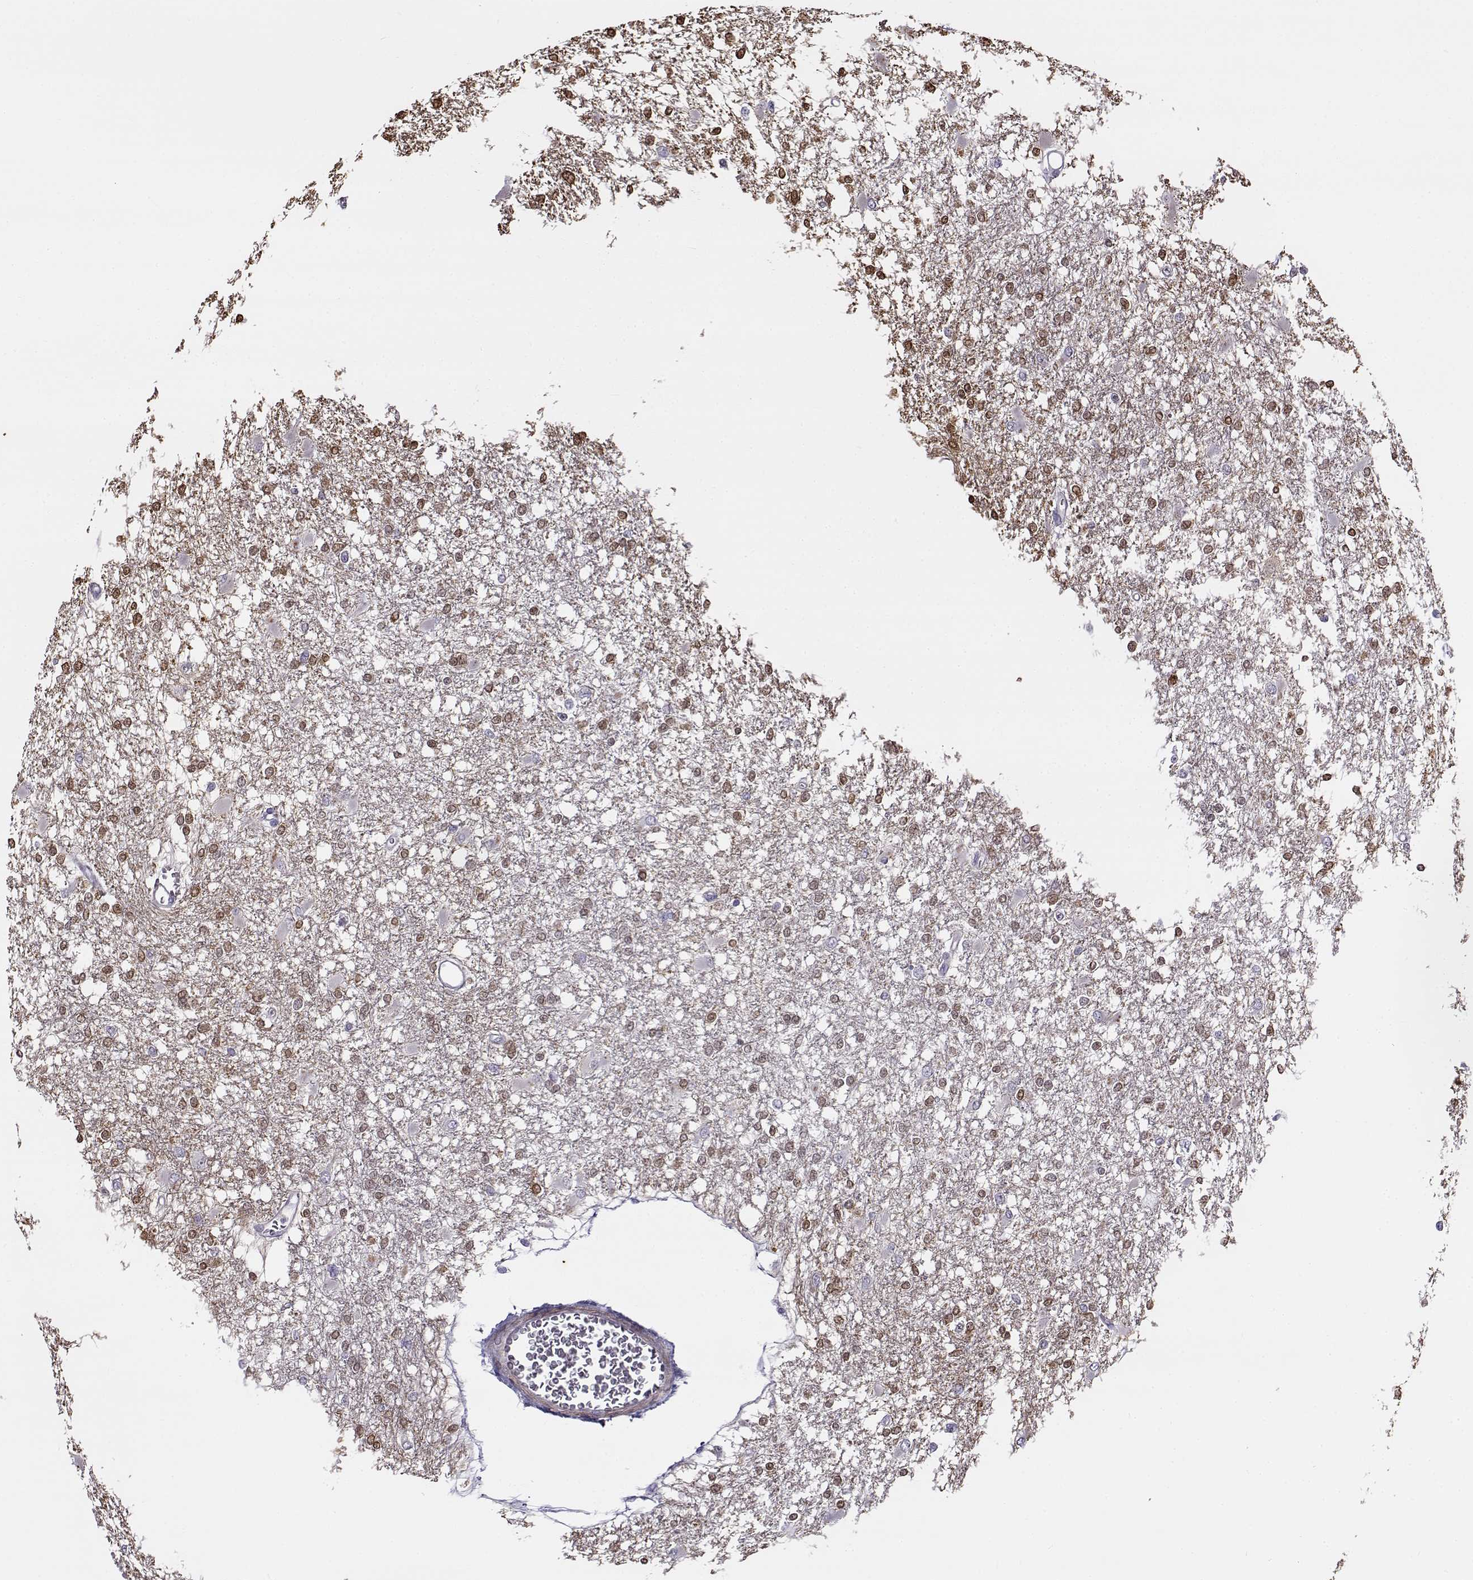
{"staining": {"intensity": "moderate", "quantity": ">75%", "location": "cytoplasmic/membranous"}, "tissue": "glioma", "cell_type": "Tumor cells", "image_type": "cancer", "snomed": [{"axis": "morphology", "description": "Glioma, malignant, High grade"}, {"axis": "topography", "description": "Cerebral cortex"}], "caption": "High-power microscopy captured an immunohistochemistry (IHC) histopathology image of glioma, revealing moderate cytoplasmic/membranous positivity in approximately >75% of tumor cells.", "gene": "UCP3", "patient": {"sex": "male", "age": 79}}